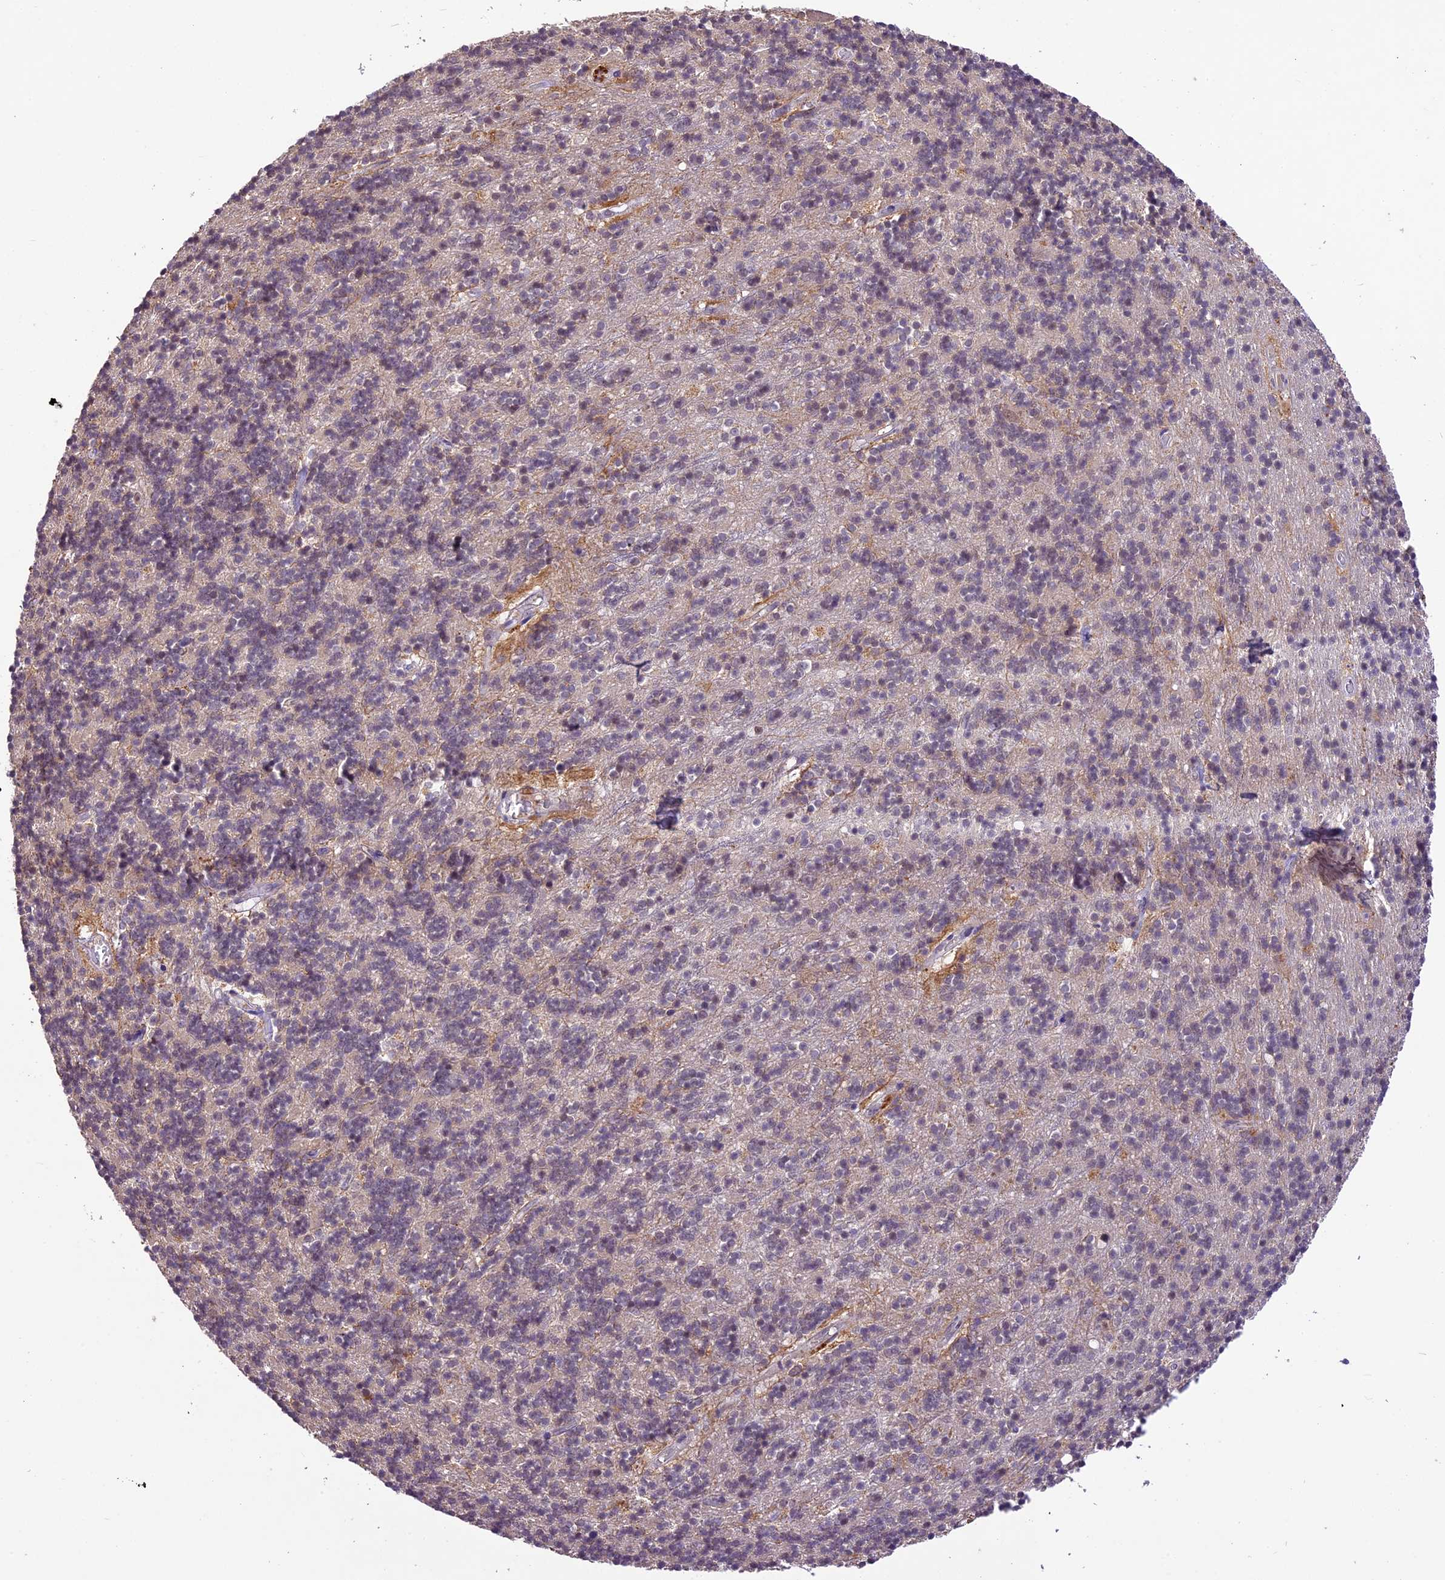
{"staining": {"intensity": "weak", "quantity": "<25%", "location": "nuclear"}, "tissue": "cerebellum", "cell_type": "Cells in granular layer", "image_type": "normal", "snomed": [{"axis": "morphology", "description": "Normal tissue, NOS"}, {"axis": "topography", "description": "Cerebellum"}], "caption": "Histopathology image shows no significant protein expression in cells in granular layer of normal cerebellum. Brightfield microscopy of IHC stained with DAB (3,3'-diaminobenzidine) (brown) and hematoxylin (blue), captured at high magnification.", "gene": "ATP10A", "patient": {"sex": "male", "age": 54}}